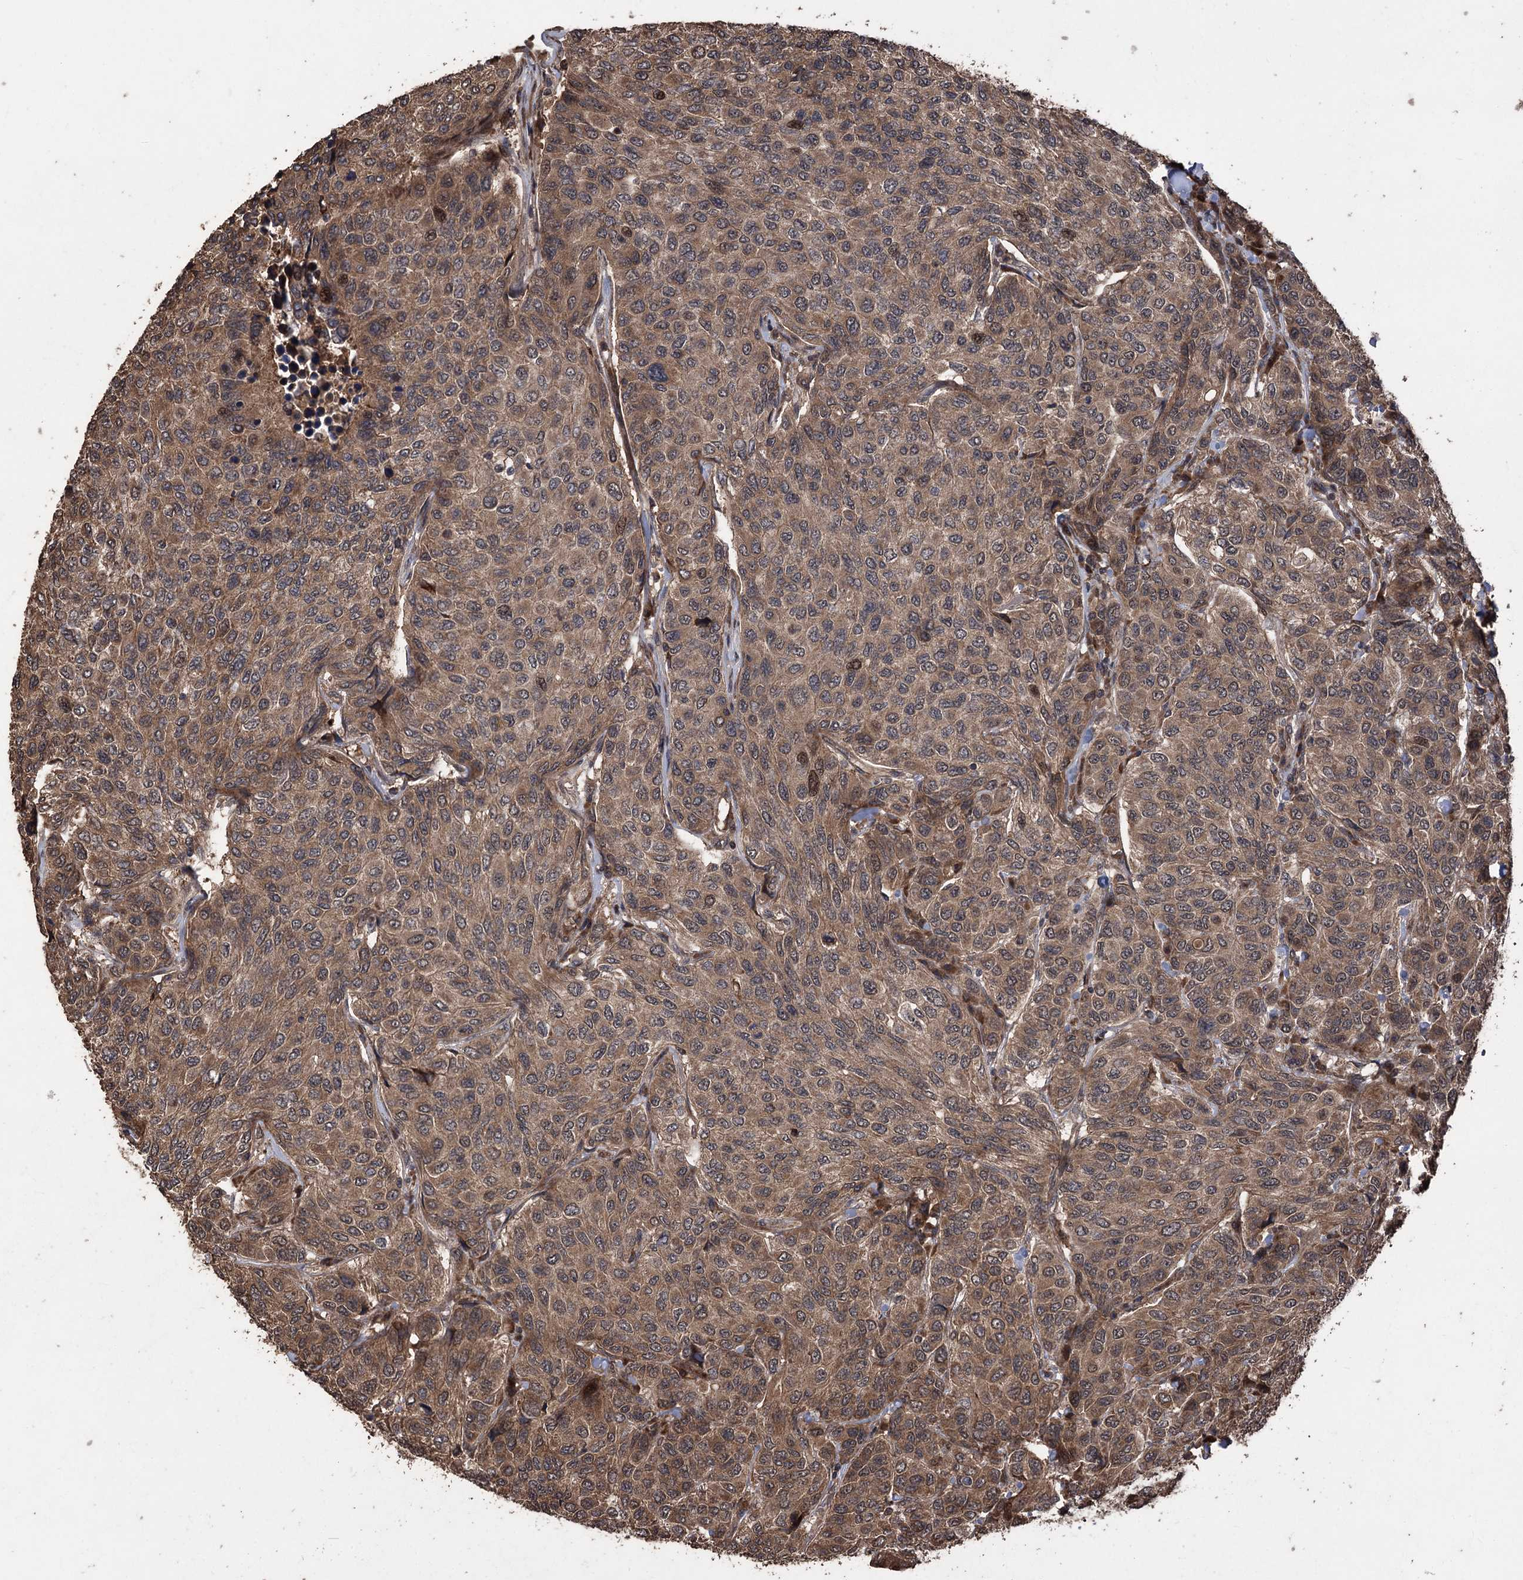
{"staining": {"intensity": "moderate", "quantity": ">75%", "location": "cytoplasmic/membranous"}, "tissue": "breast cancer", "cell_type": "Tumor cells", "image_type": "cancer", "snomed": [{"axis": "morphology", "description": "Duct carcinoma"}, {"axis": "topography", "description": "Breast"}], "caption": "Immunohistochemistry (IHC) of human breast infiltrating ductal carcinoma demonstrates medium levels of moderate cytoplasmic/membranous positivity in approximately >75% of tumor cells.", "gene": "RASSF3", "patient": {"sex": "female", "age": 55}}